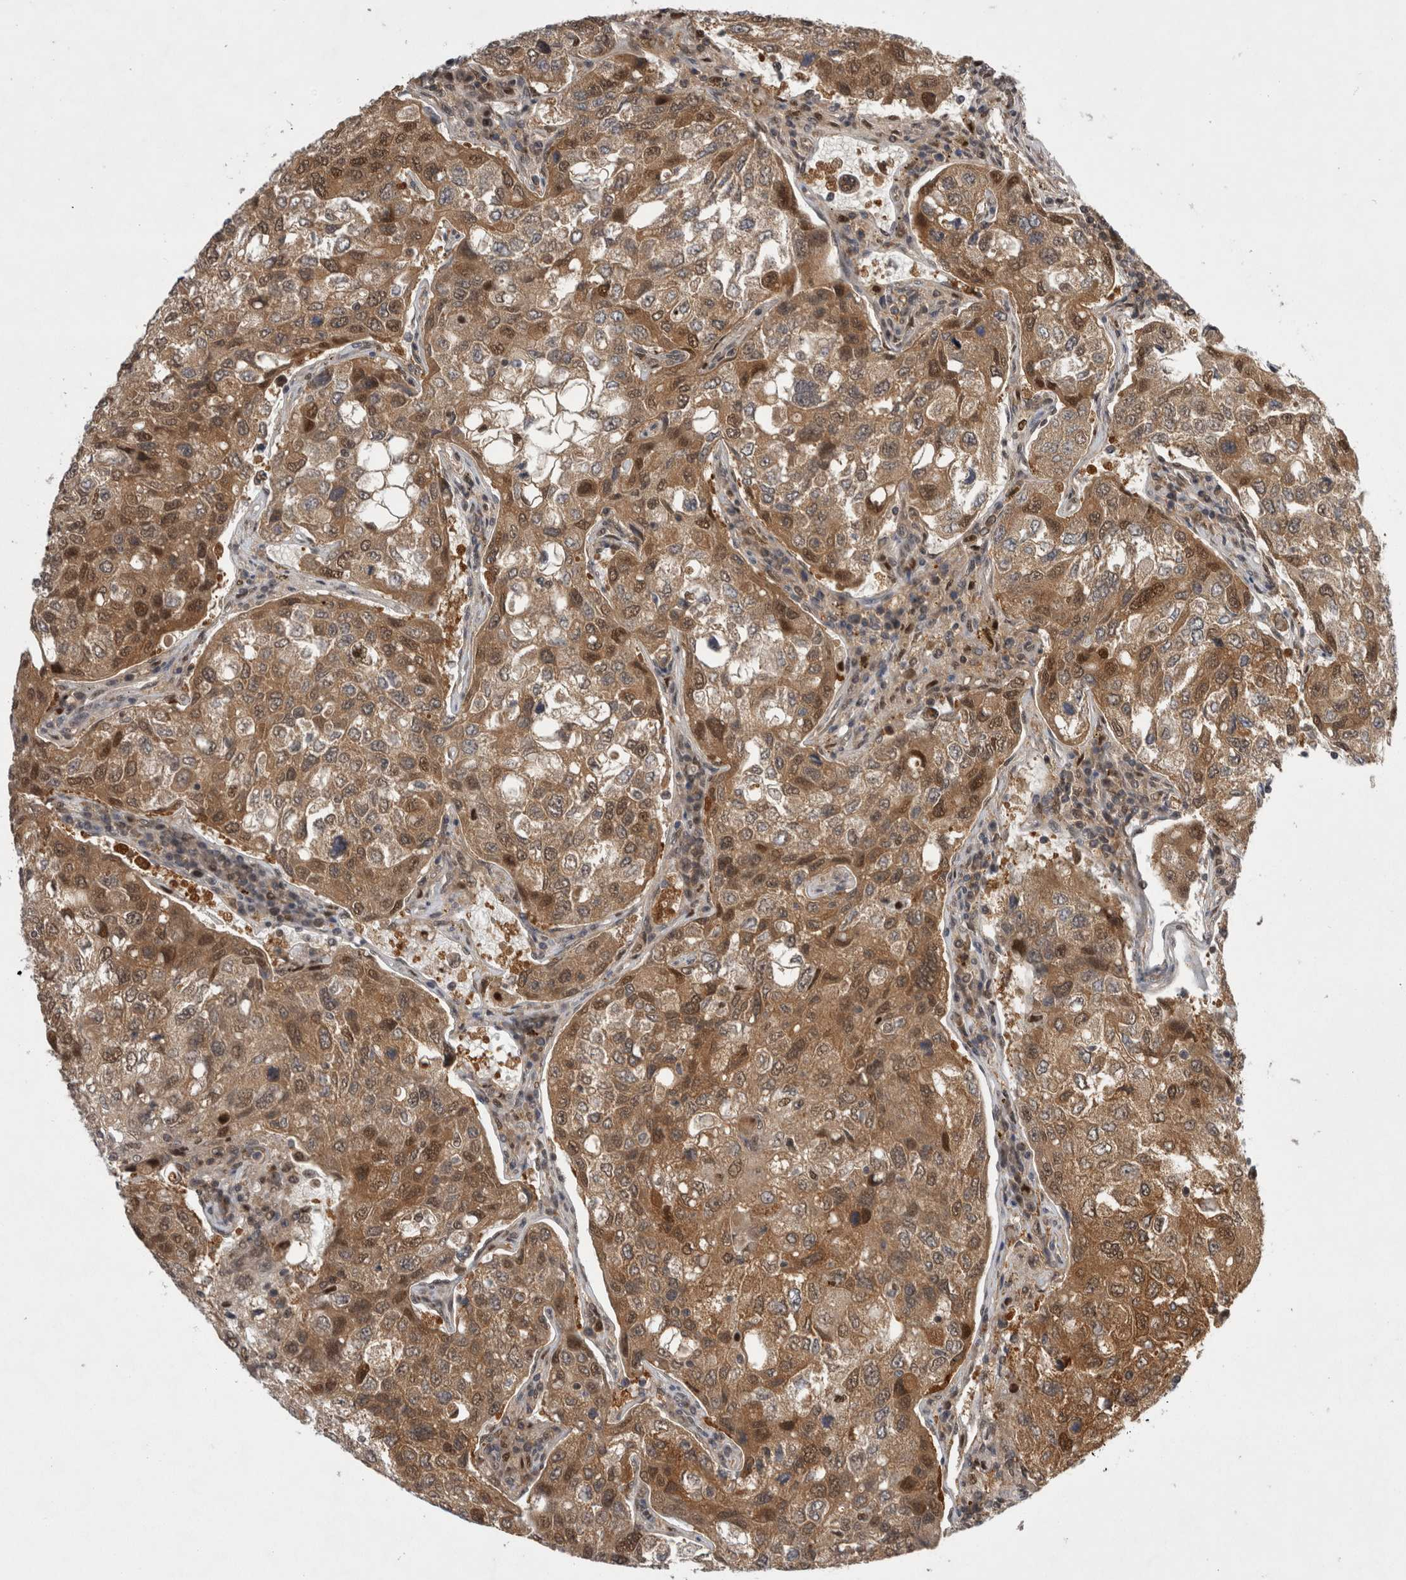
{"staining": {"intensity": "moderate", "quantity": ">75%", "location": "cytoplasmic/membranous,nuclear"}, "tissue": "urothelial cancer", "cell_type": "Tumor cells", "image_type": "cancer", "snomed": [{"axis": "morphology", "description": "Urothelial carcinoma, High grade"}, {"axis": "topography", "description": "Lymph node"}, {"axis": "topography", "description": "Urinary bladder"}], "caption": "IHC histopathology image of human urothelial cancer stained for a protein (brown), which demonstrates medium levels of moderate cytoplasmic/membranous and nuclear positivity in approximately >75% of tumor cells.", "gene": "PSMB2", "patient": {"sex": "male", "age": 51}}